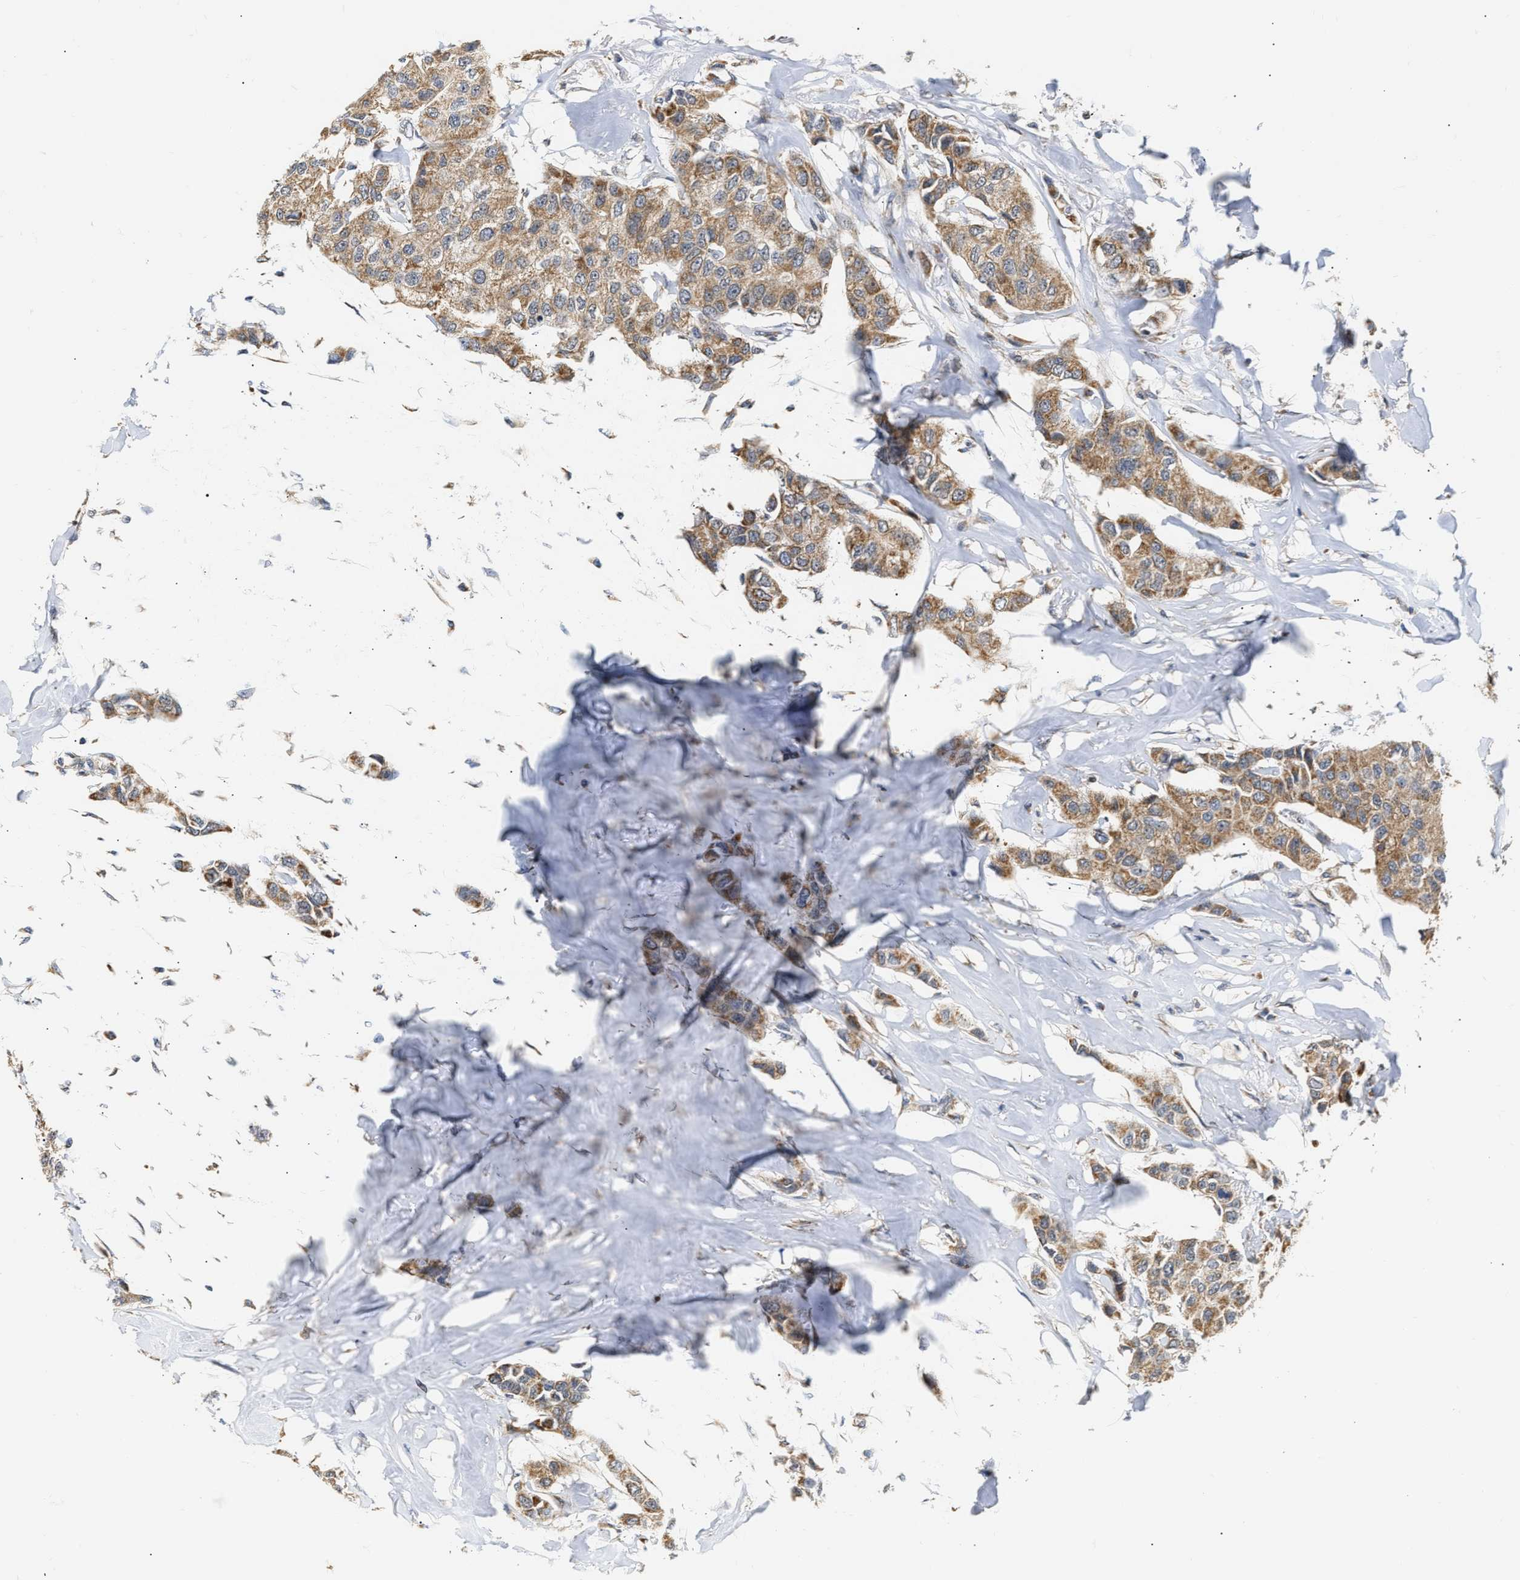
{"staining": {"intensity": "moderate", "quantity": ">75%", "location": "cytoplasmic/membranous"}, "tissue": "breast cancer", "cell_type": "Tumor cells", "image_type": "cancer", "snomed": [{"axis": "morphology", "description": "Duct carcinoma"}, {"axis": "topography", "description": "Breast"}], "caption": "An image of breast invasive ductal carcinoma stained for a protein reveals moderate cytoplasmic/membranous brown staining in tumor cells. The staining was performed using DAB (3,3'-diaminobenzidine) to visualize the protein expression in brown, while the nuclei were stained in blue with hematoxylin (Magnification: 20x).", "gene": "DEPTOR", "patient": {"sex": "female", "age": 80}}